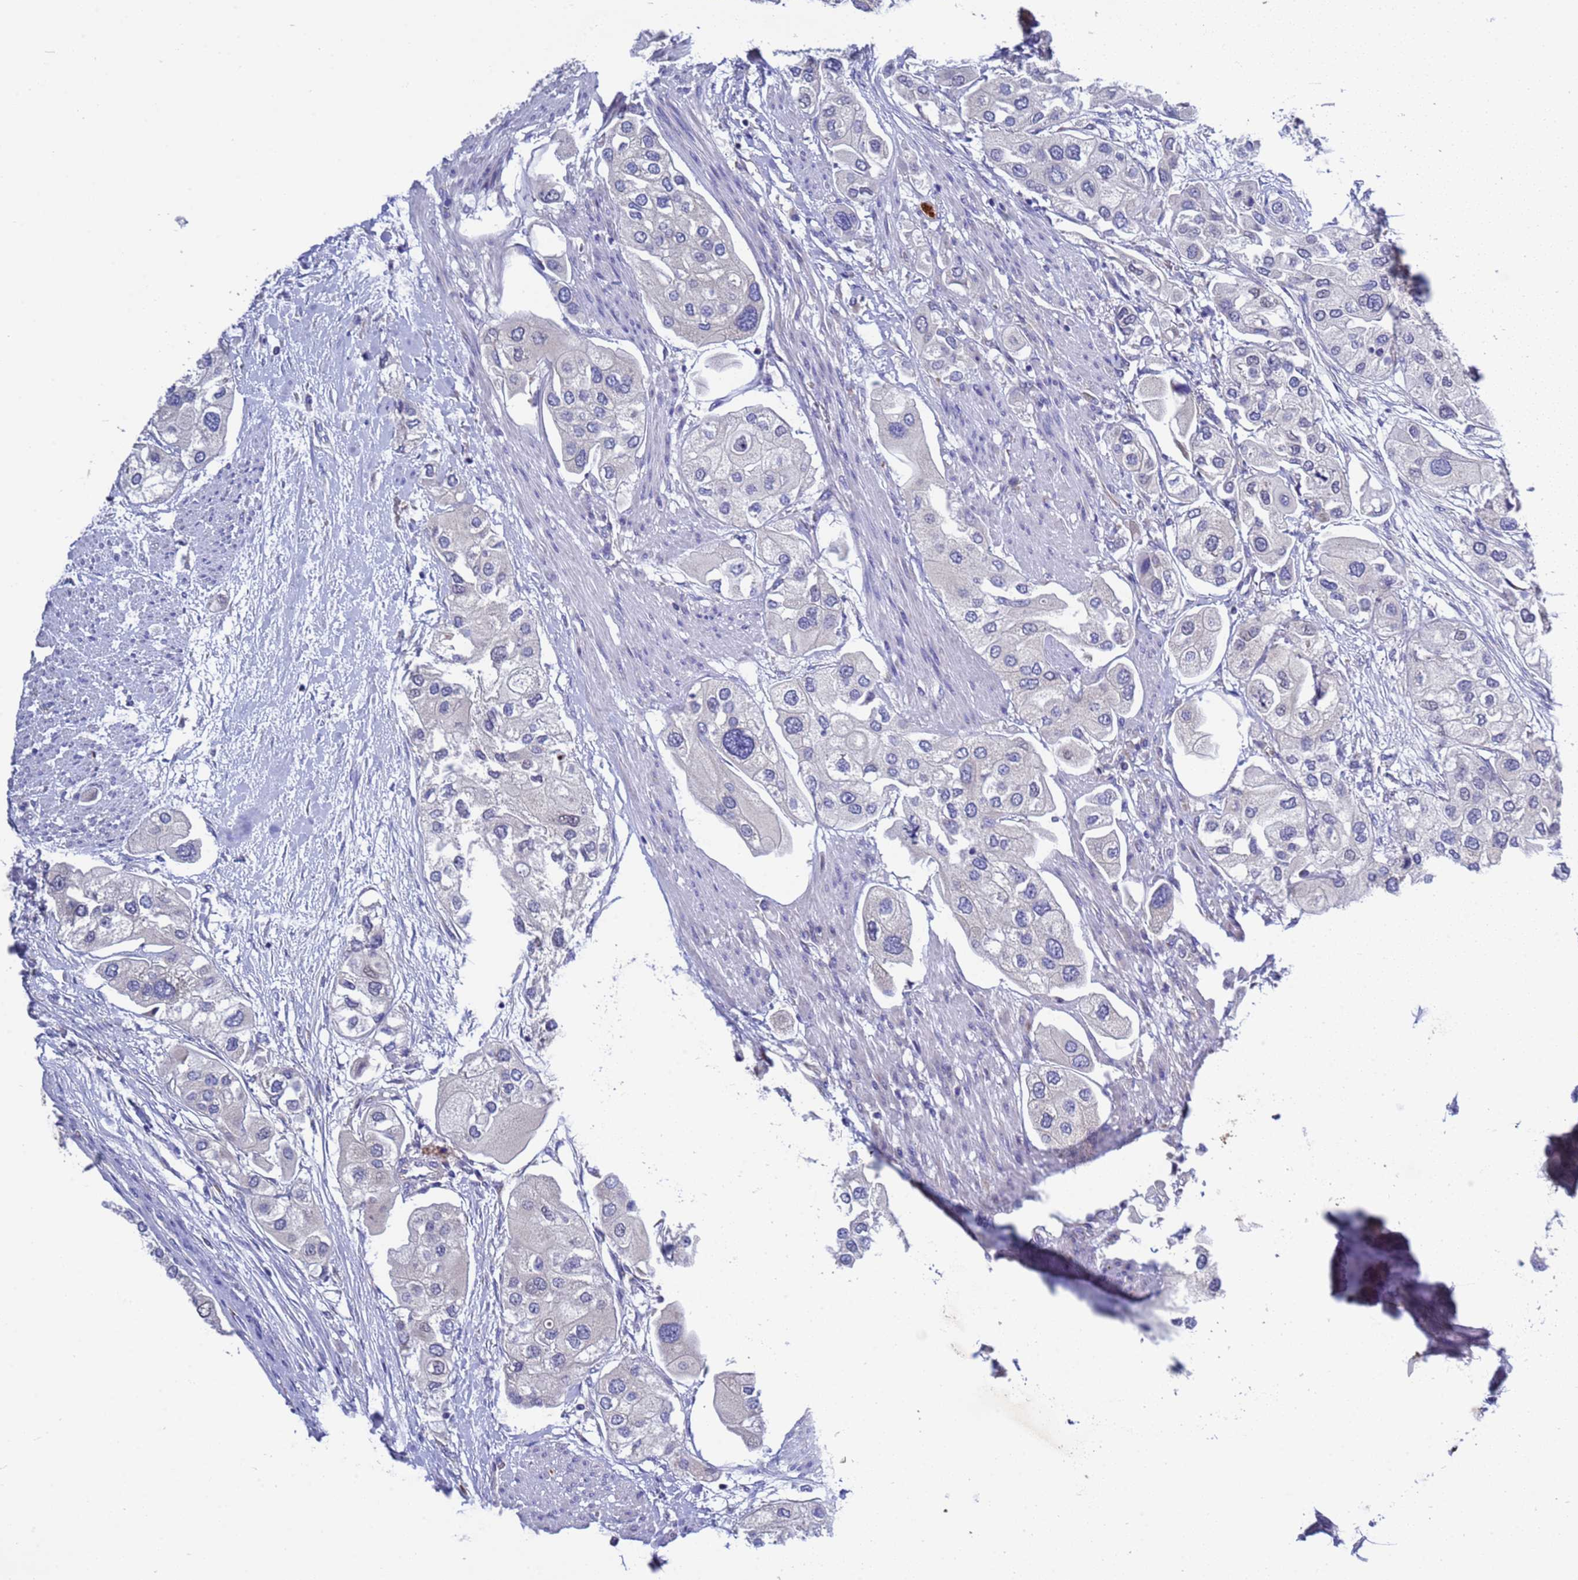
{"staining": {"intensity": "negative", "quantity": "none", "location": "none"}, "tissue": "urothelial cancer", "cell_type": "Tumor cells", "image_type": "cancer", "snomed": [{"axis": "morphology", "description": "Urothelial carcinoma, High grade"}, {"axis": "topography", "description": "Urinary bladder"}], "caption": "The histopathology image shows no significant staining in tumor cells of urothelial carcinoma (high-grade). (Brightfield microscopy of DAB immunohistochemistry at high magnification).", "gene": "RC3H2", "patient": {"sex": "male", "age": 64}}